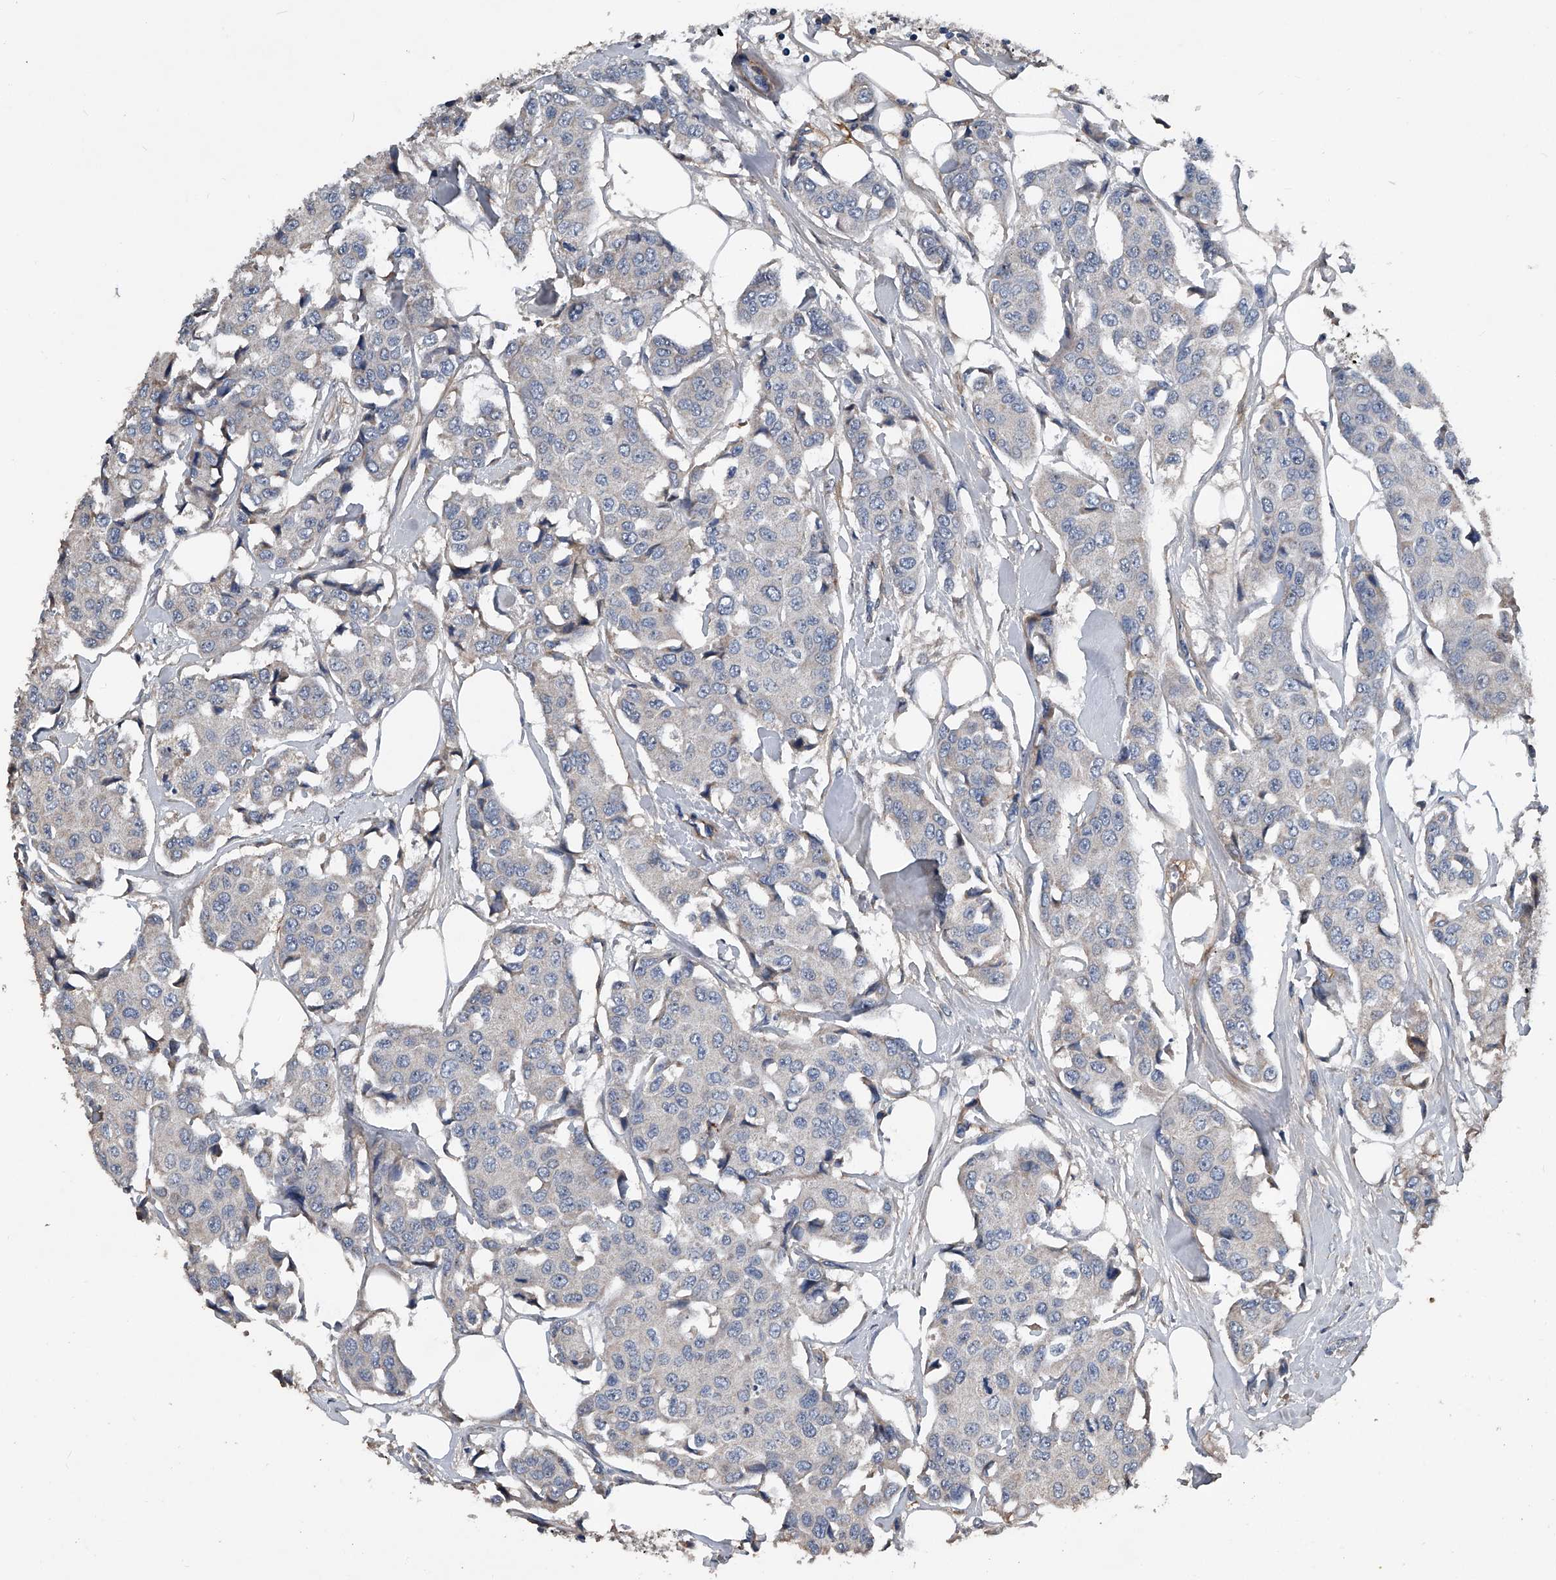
{"staining": {"intensity": "negative", "quantity": "none", "location": "none"}, "tissue": "breast cancer", "cell_type": "Tumor cells", "image_type": "cancer", "snomed": [{"axis": "morphology", "description": "Duct carcinoma"}, {"axis": "topography", "description": "Breast"}], "caption": "Human breast cancer stained for a protein using immunohistochemistry (IHC) reveals no positivity in tumor cells.", "gene": "PHACTR1", "patient": {"sex": "female", "age": 80}}